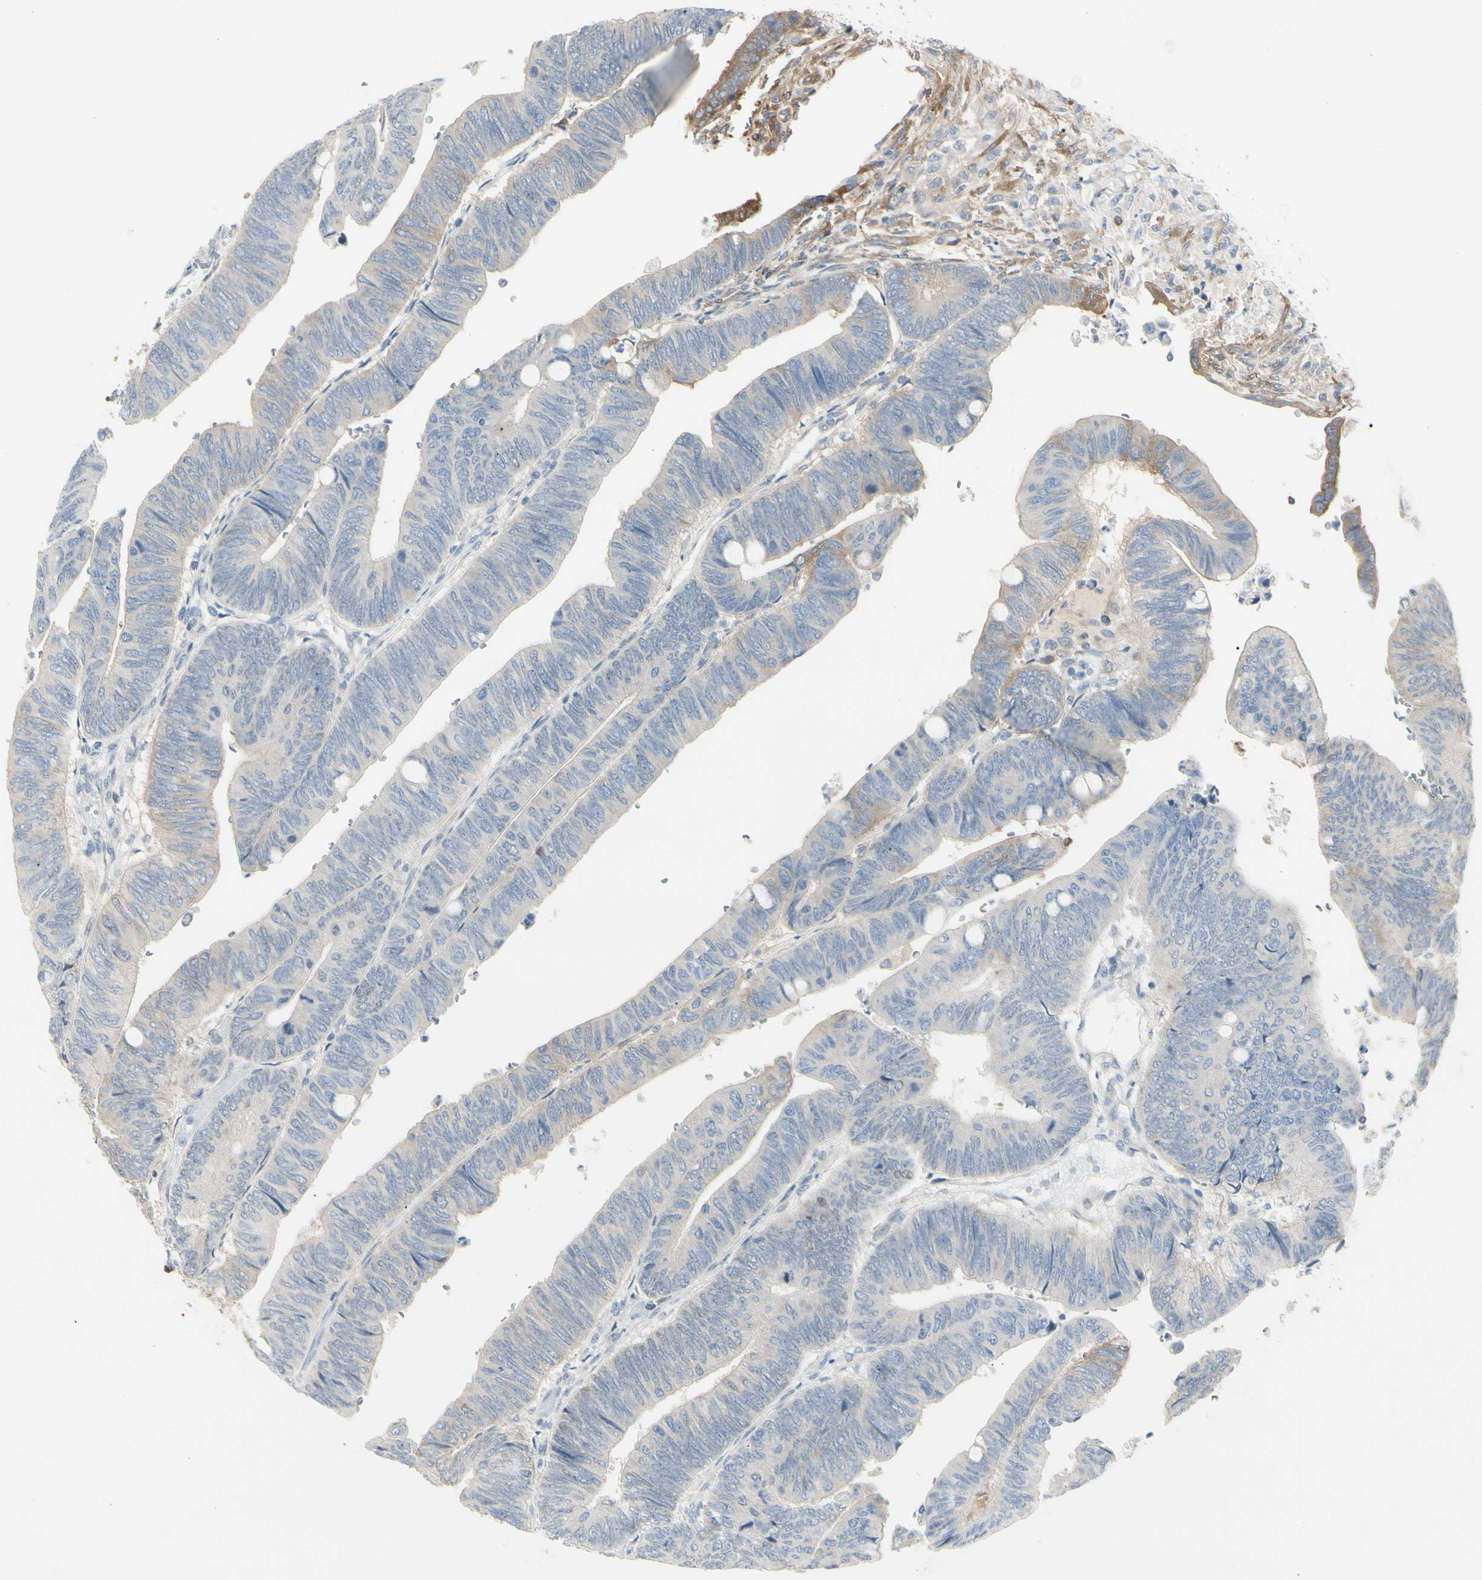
{"staining": {"intensity": "moderate", "quantity": "<25%", "location": "cytoplasmic/membranous"}, "tissue": "colorectal cancer", "cell_type": "Tumor cells", "image_type": "cancer", "snomed": [{"axis": "morphology", "description": "Normal tissue, NOS"}, {"axis": "morphology", "description": "Adenocarcinoma, NOS"}, {"axis": "topography", "description": "Rectum"}, {"axis": "topography", "description": "Peripheral nerve tissue"}], "caption": "Tumor cells demonstrate low levels of moderate cytoplasmic/membranous staining in about <25% of cells in human colorectal cancer.", "gene": "NFKB2", "patient": {"sex": "male", "age": 92}}